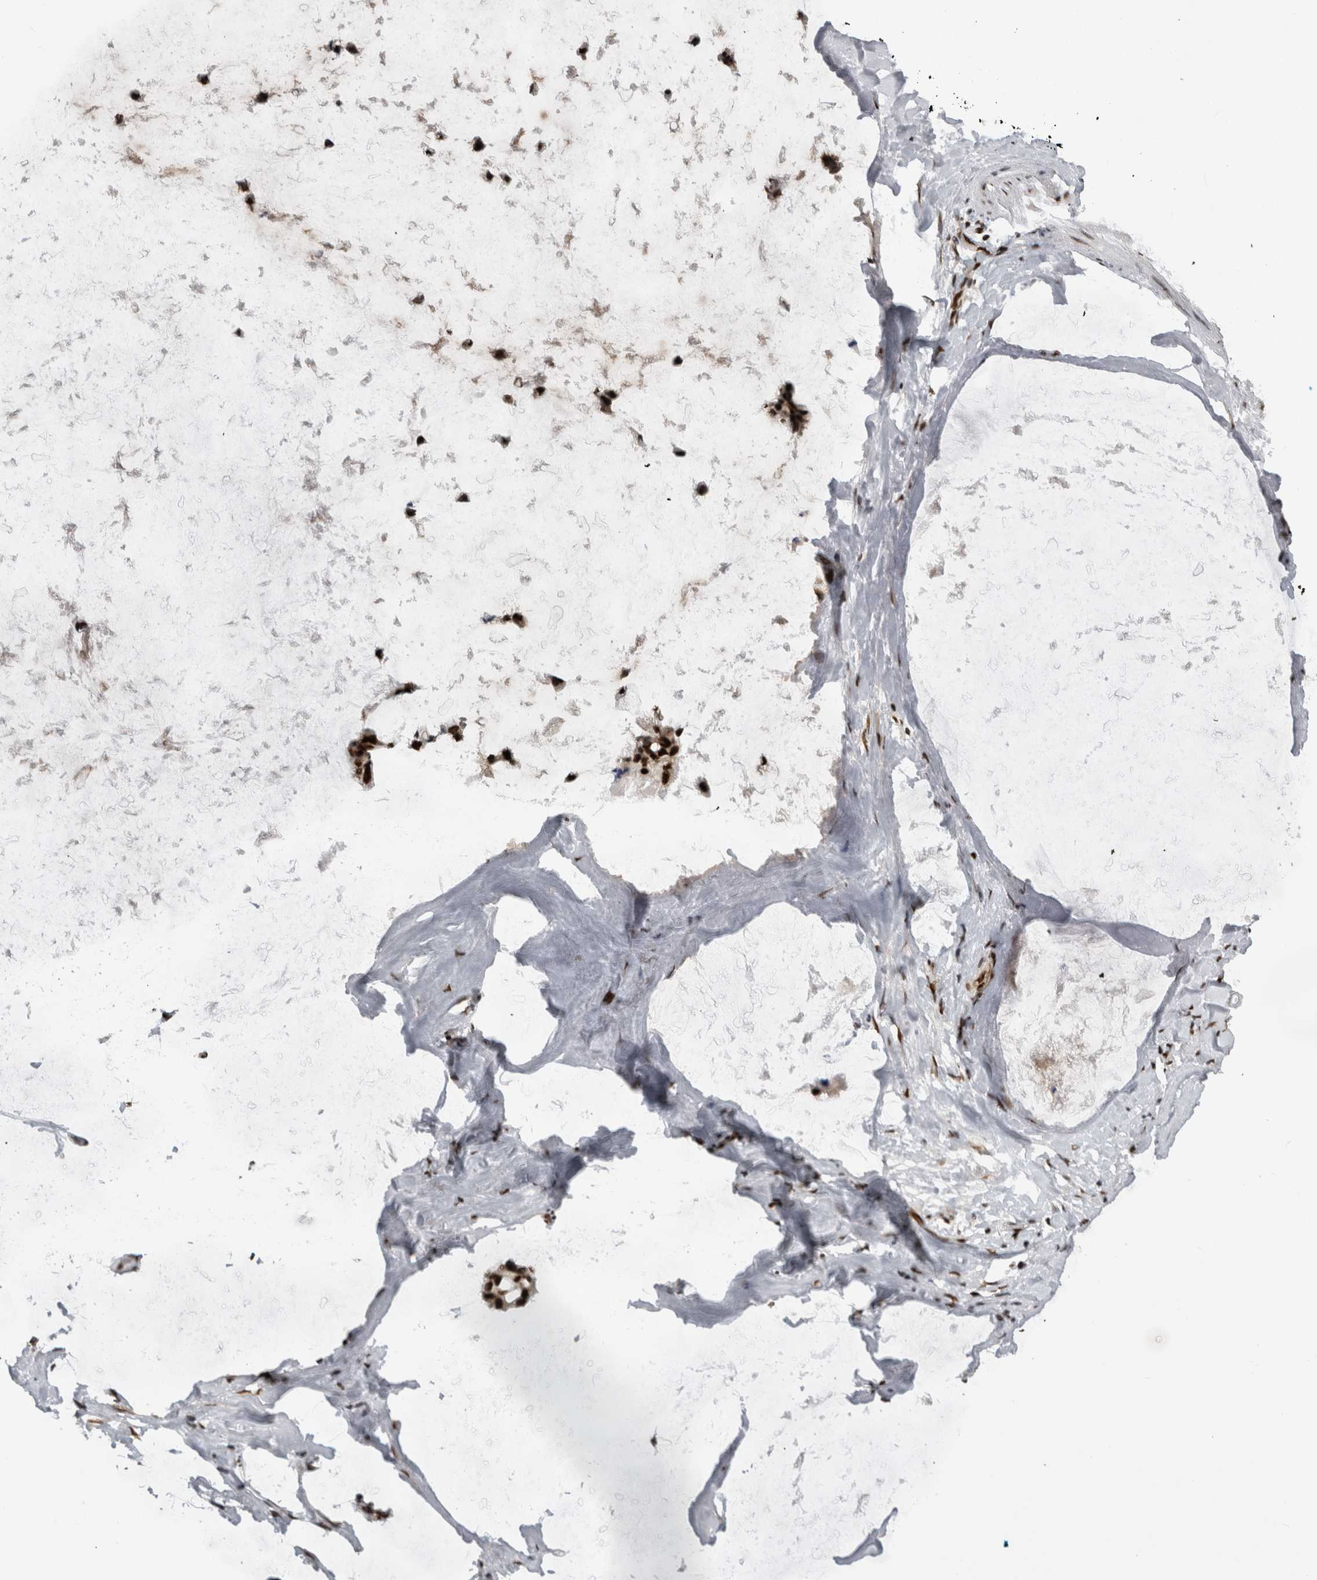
{"staining": {"intensity": "strong", "quantity": ">75%", "location": "nuclear"}, "tissue": "ovarian cancer", "cell_type": "Tumor cells", "image_type": "cancer", "snomed": [{"axis": "morphology", "description": "Cystadenocarcinoma, mucinous, NOS"}, {"axis": "topography", "description": "Ovary"}], "caption": "Ovarian cancer stained with immunohistochemistry exhibits strong nuclear staining in approximately >75% of tumor cells.", "gene": "ZSCAN2", "patient": {"sex": "female", "age": 39}}